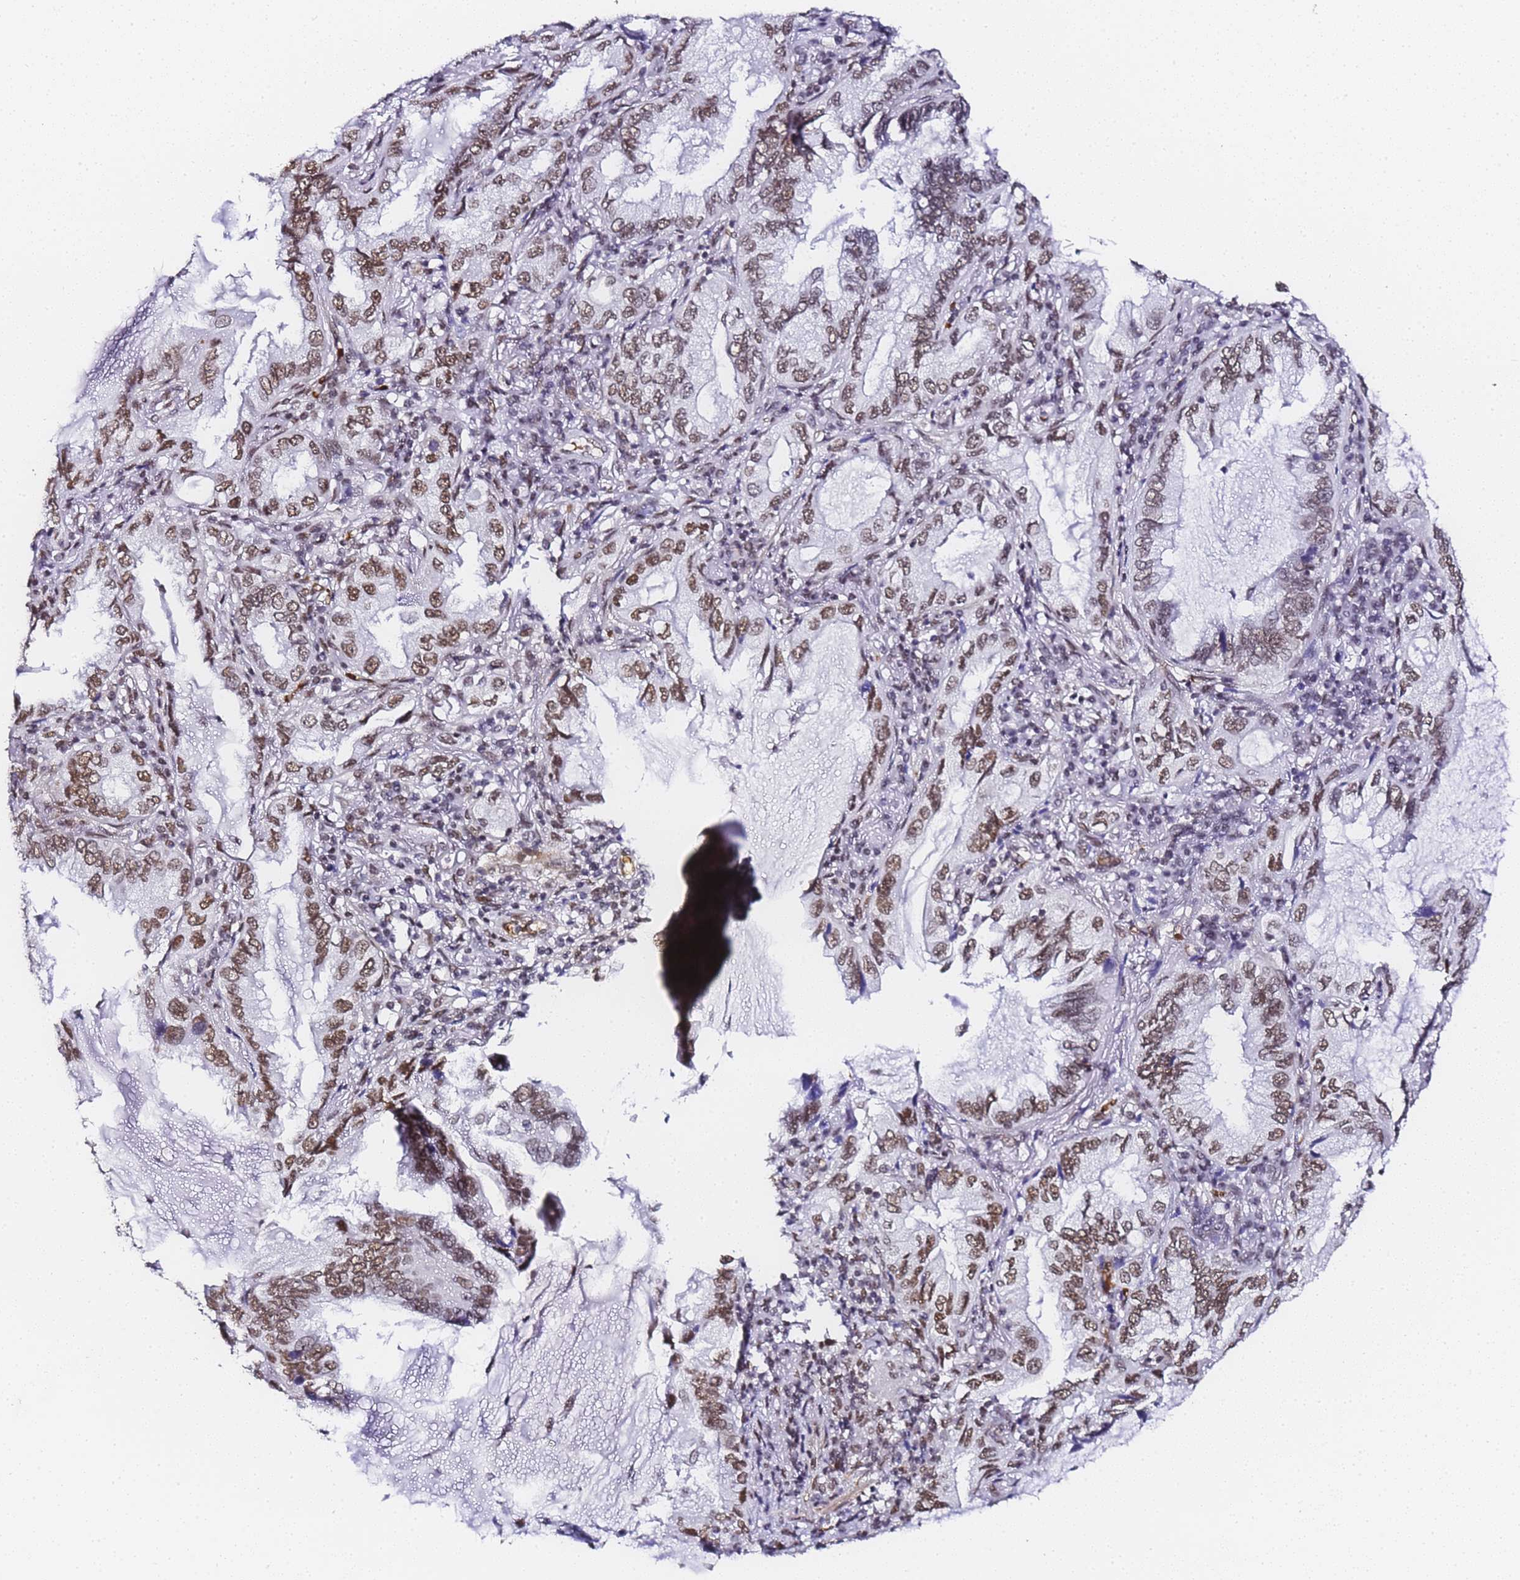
{"staining": {"intensity": "moderate", "quantity": ">75%", "location": "nuclear"}, "tissue": "lung cancer", "cell_type": "Tumor cells", "image_type": "cancer", "snomed": [{"axis": "morphology", "description": "Adenocarcinoma, NOS"}, {"axis": "topography", "description": "Lung"}], "caption": "Immunohistochemistry of adenocarcinoma (lung) shows medium levels of moderate nuclear positivity in approximately >75% of tumor cells.", "gene": "POLR1A", "patient": {"sex": "female", "age": 69}}